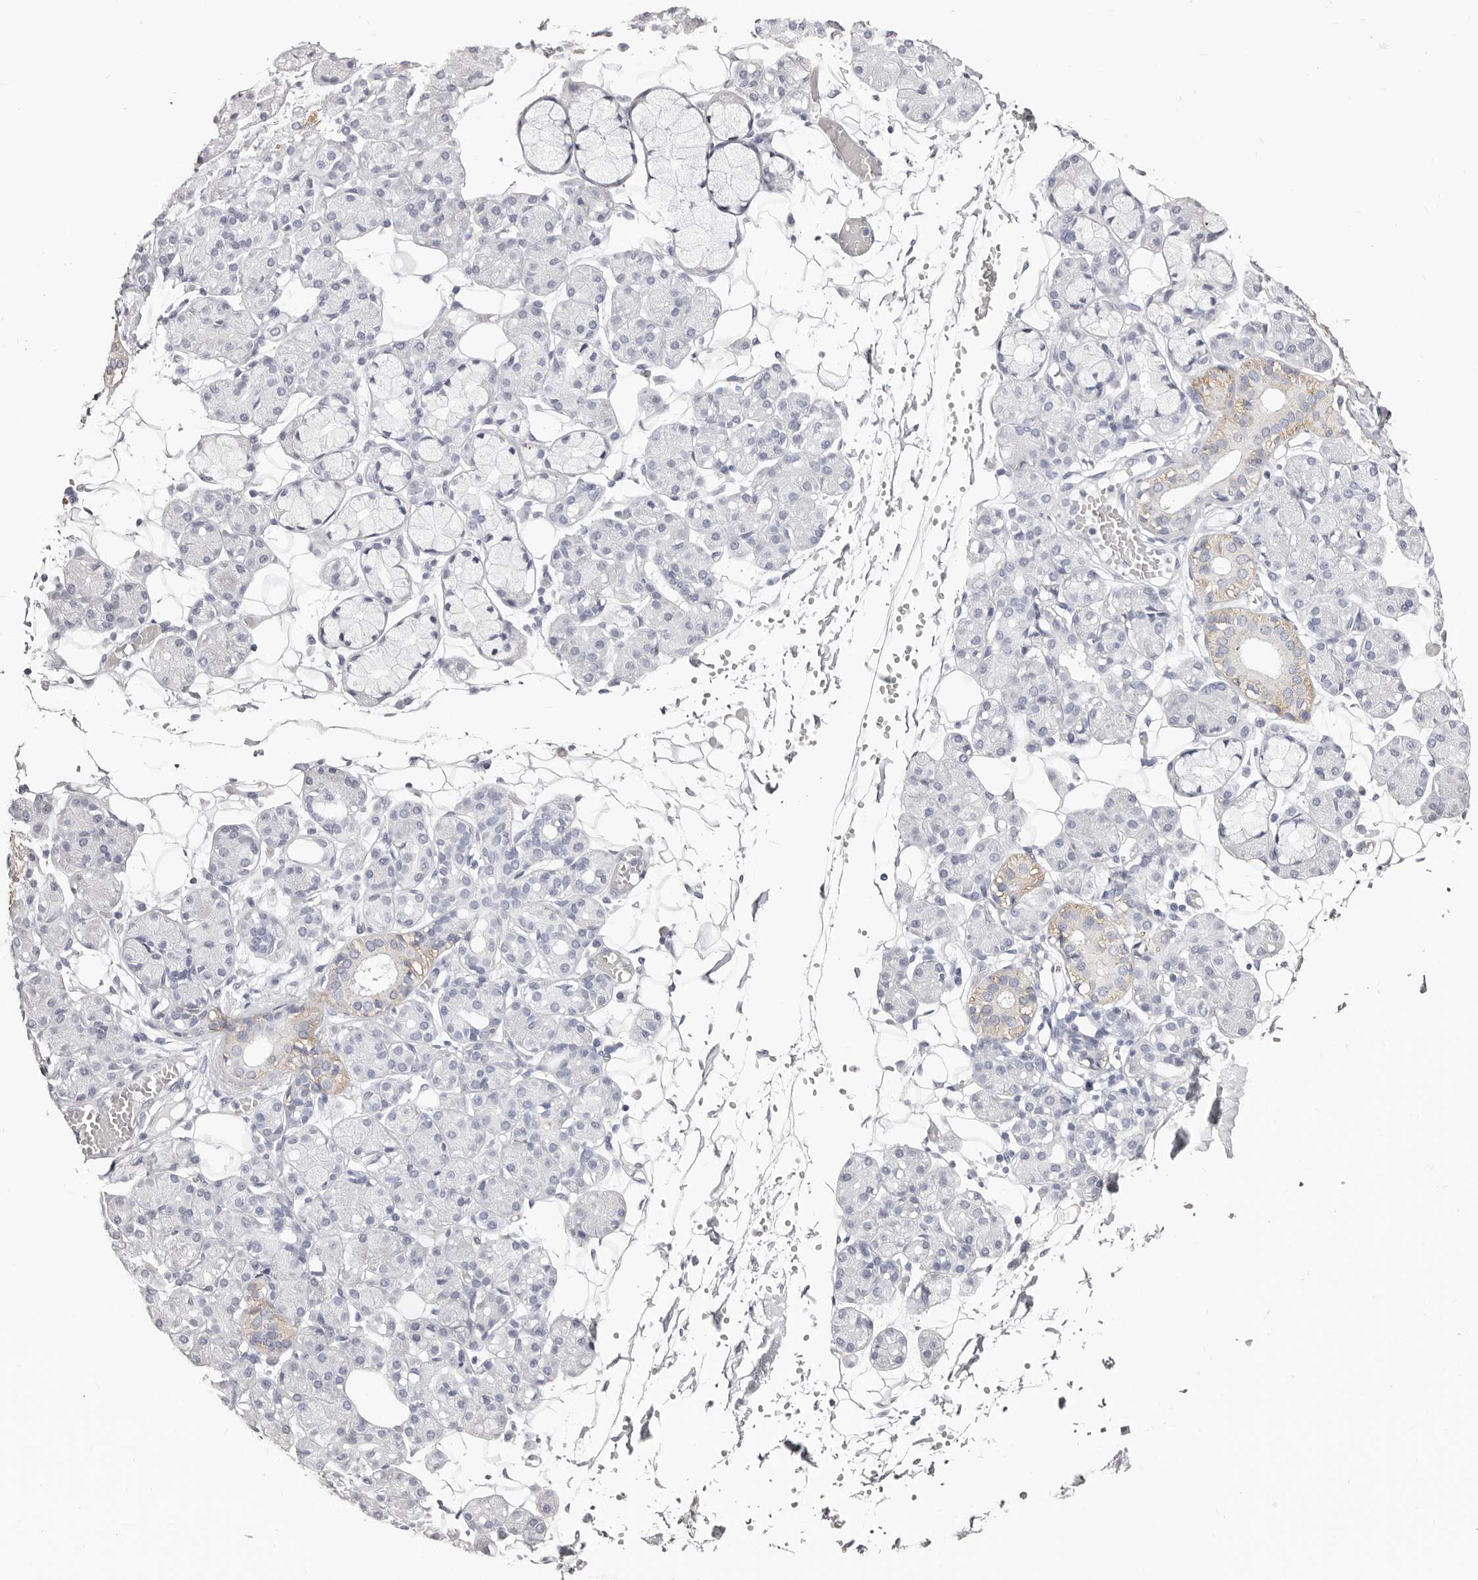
{"staining": {"intensity": "moderate", "quantity": "<25%", "location": "cytoplasmic/membranous"}, "tissue": "salivary gland", "cell_type": "Glandular cells", "image_type": "normal", "snomed": [{"axis": "morphology", "description": "Normal tissue, NOS"}, {"axis": "topography", "description": "Salivary gland"}], "caption": "Glandular cells demonstrate moderate cytoplasmic/membranous expression in approximately <25% of cells in unremarkable salivary gland.", "gene": "AKNAD1", "patient": {"sex": "male", "age": 63}}